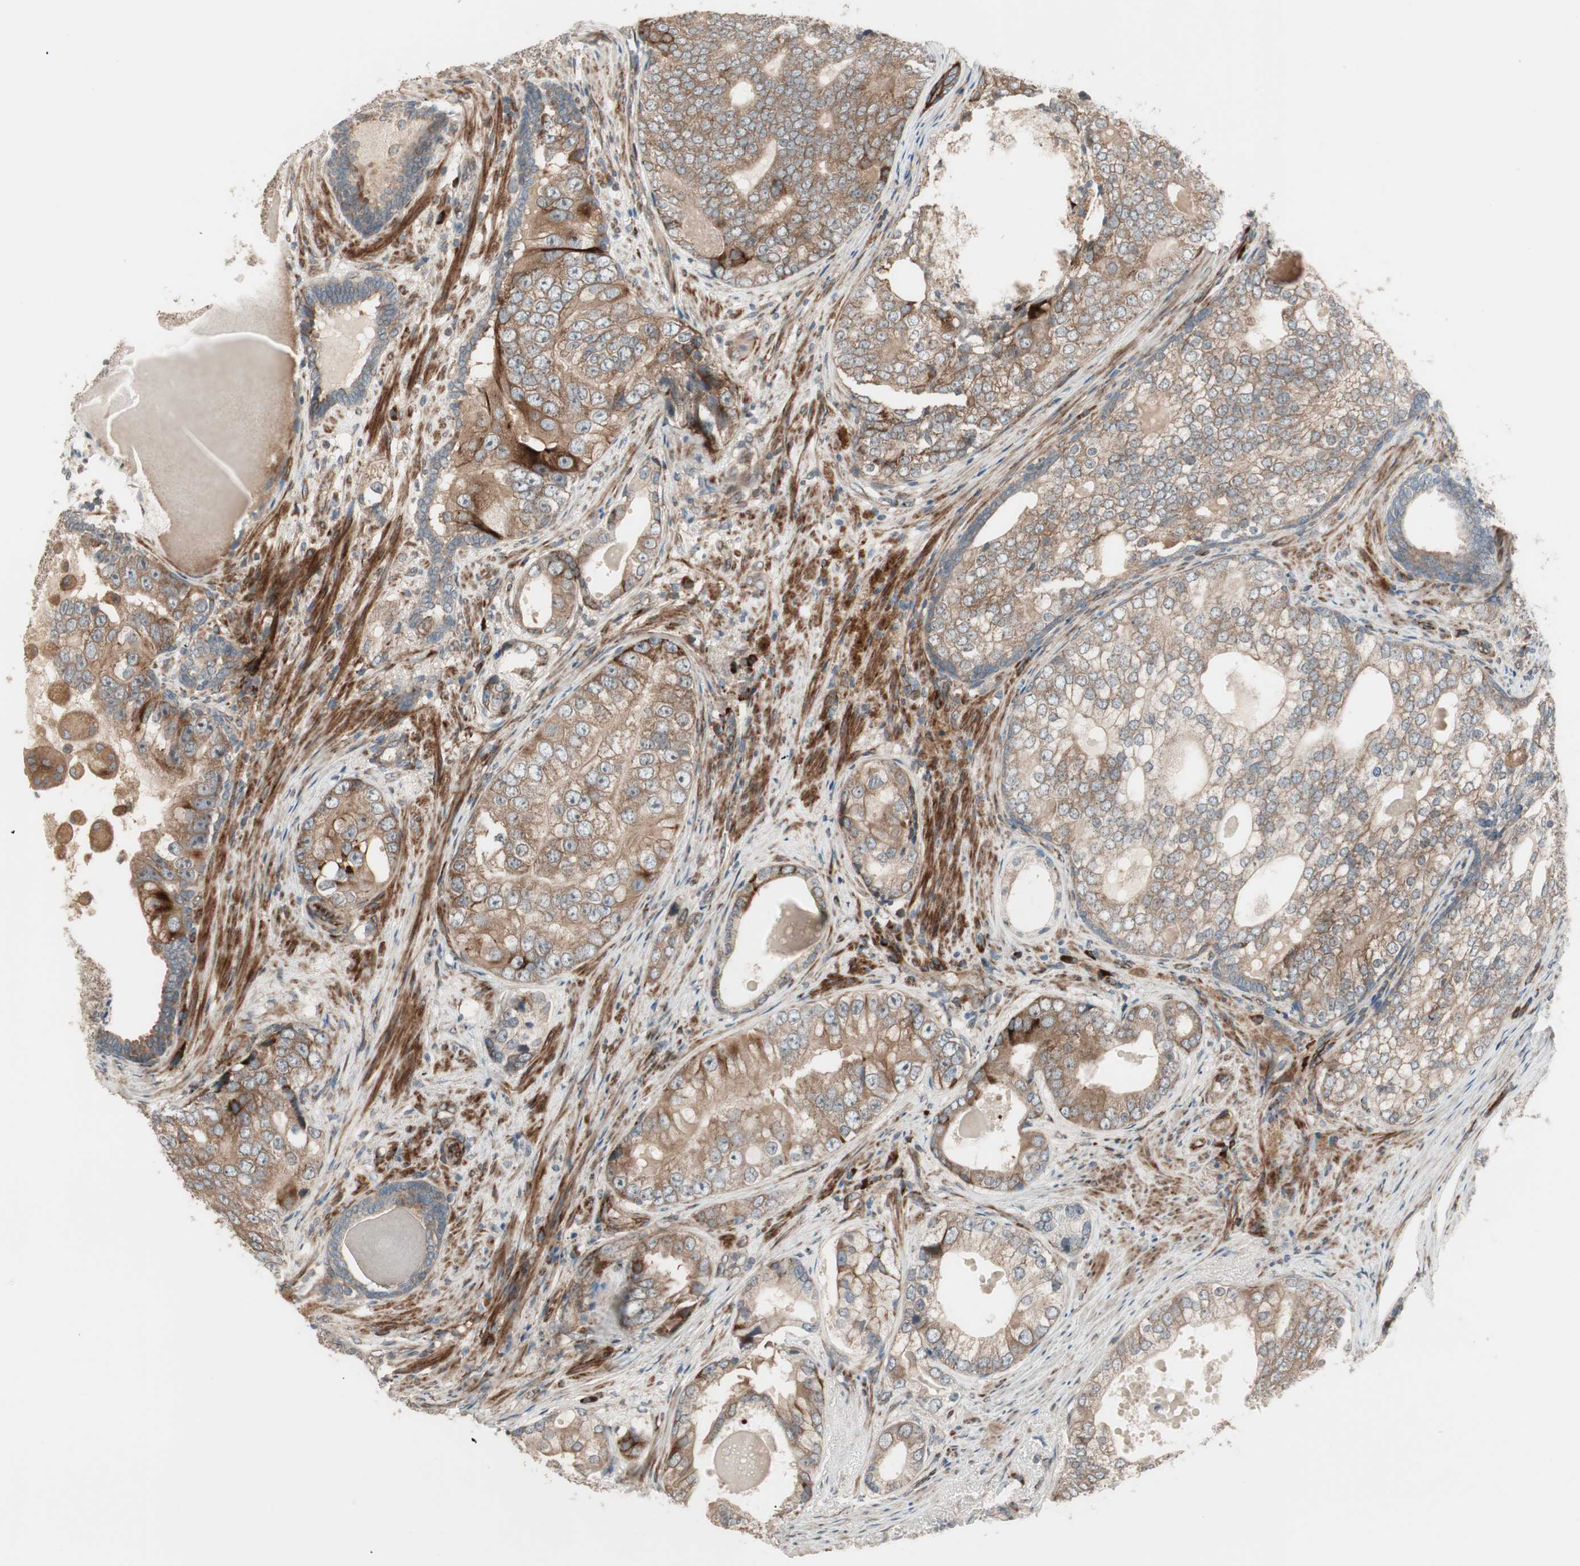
{"staining": {"intensity": "moderate", "quantity": ">75%", "location": "cytoplasmic/membranous"}, "tissue": "prostate cancer", "cell_type": "Tumor cells", "image_type": "cancer", "snomed": [{"axis": "morphology", "description": "Adenocarcinoma, High grade"}, {"axis": "topography", "description": "Prostate"}], "caption": "This photomicrograph reveals adenocarcinoma (high-grade) (prostate) stained with immunohistochemistry to label a protein in brown. The cytoplasmic/membranous of tumor cells show moderate positivity for the protein. Nuclei are counter-stained blue.", "gene": "PPP2R5E", "patient": {"sex": "male", "age": 66}}